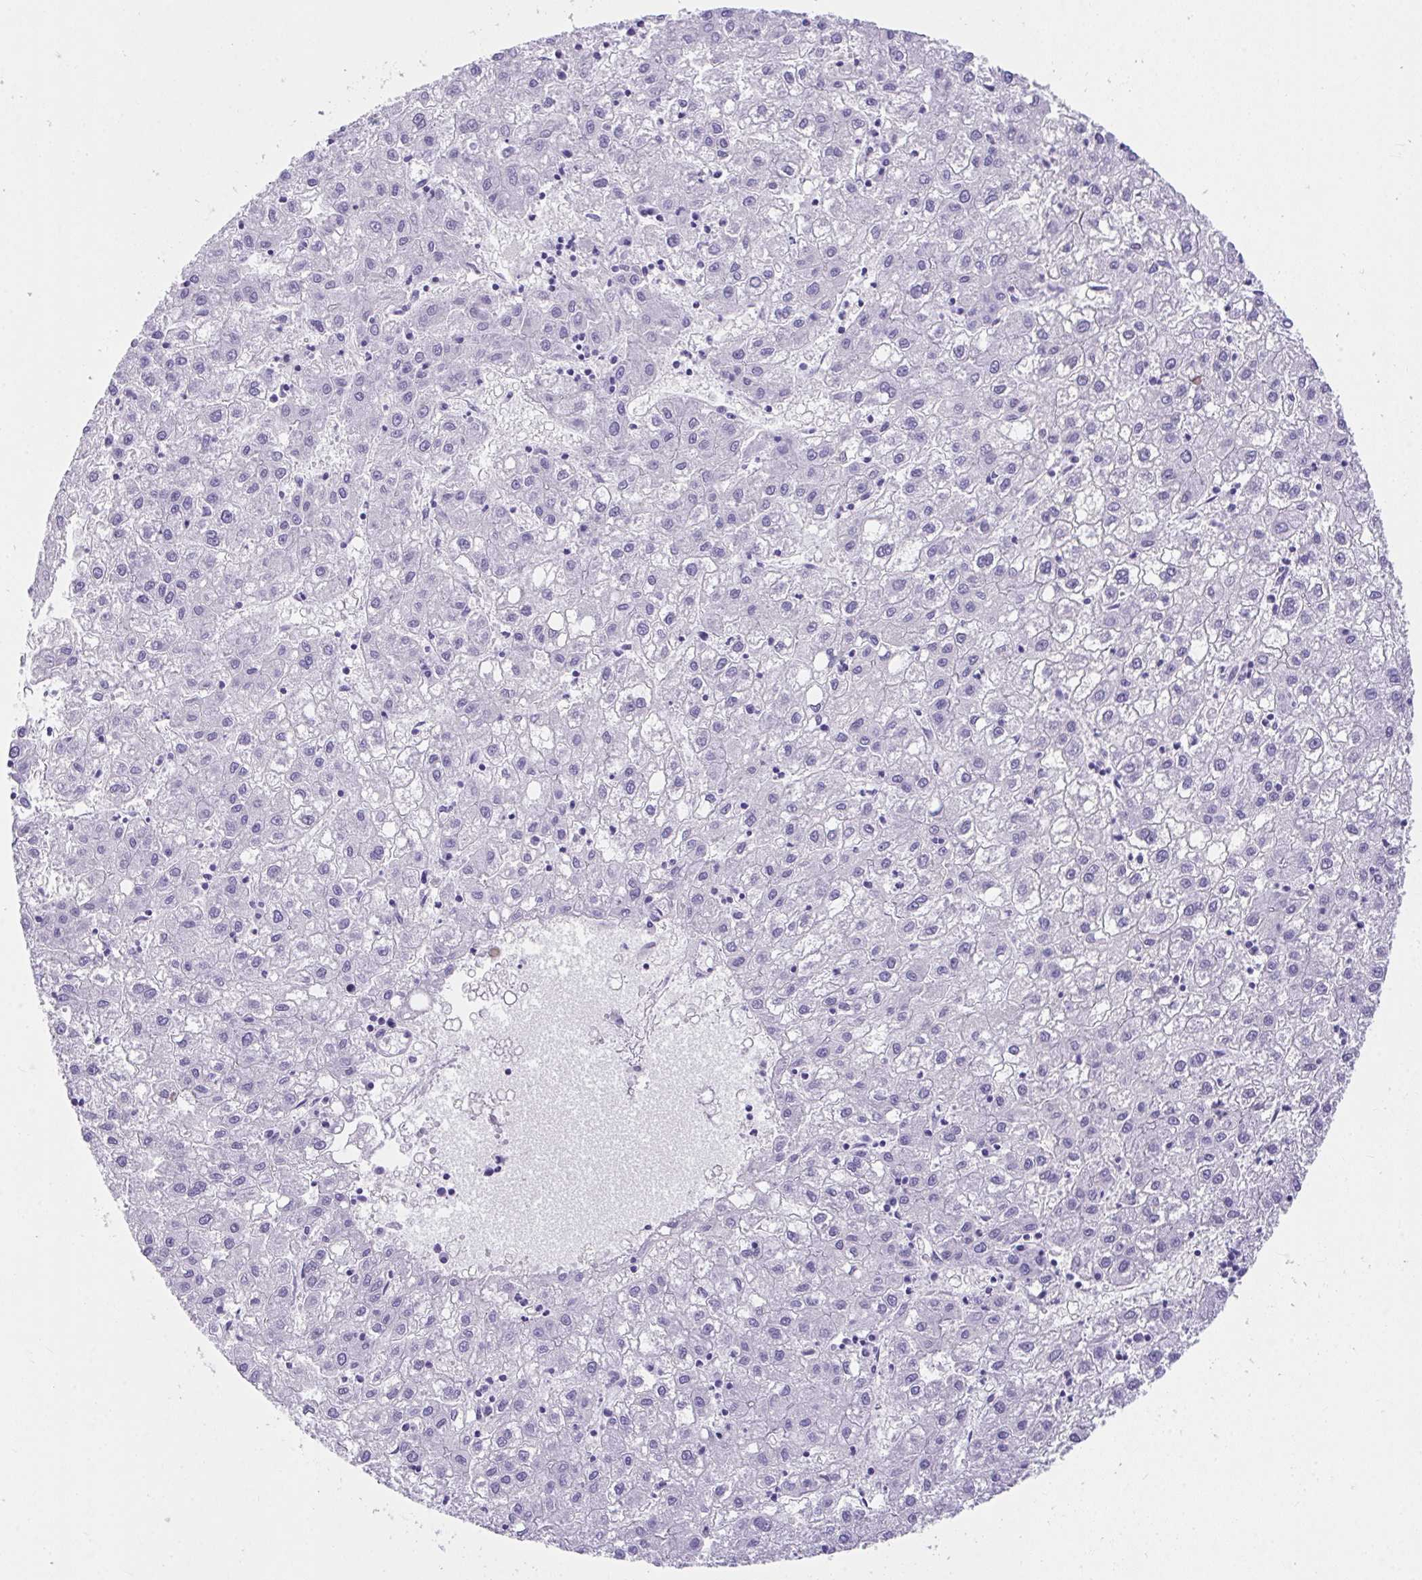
{"staining": {"intensity": "negative", "quantity": "none", "location": "none"}, "tissue": "liver cancer", "cell_type": "Tumor cells", "image_type": "cancer", "snomed": [{"axis": "morphology", "description": "Carcinoma, Hepatocellular, NOS"}, {"axis": "topography", "description": "Liver"}], "caption": "This is an immunohistochemistry image of human hepatocellular carcinoma (liver). There is no staining in tumor cells.", "gene": "AVIL", "patient": {"sex": "male", "age": 72}}